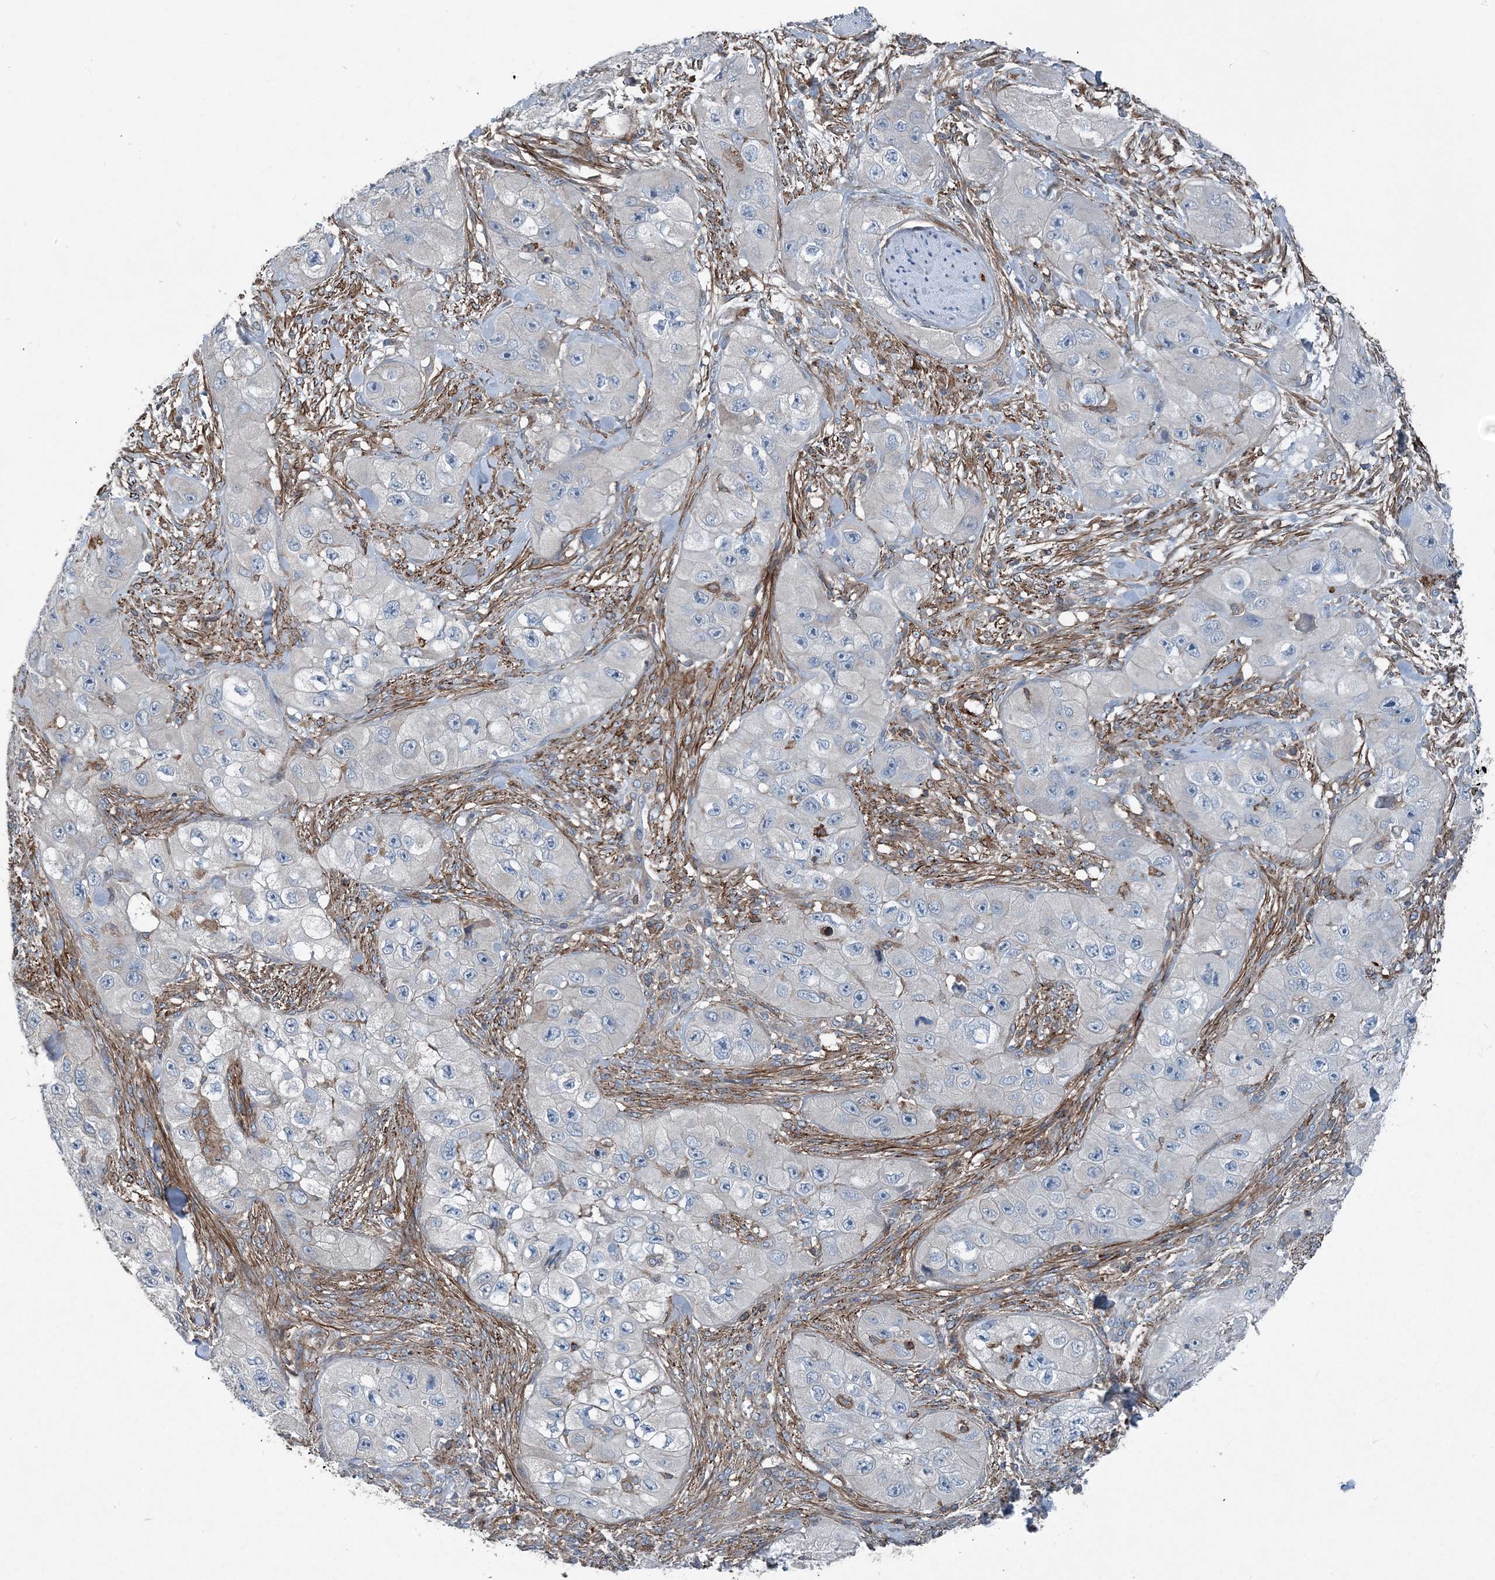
{"staining": {"intensity": "negative", "quantity": "none", "location": "none"}, "tissue": "skin cancer", "cell_type": "Tumor cells", "image_type": "cancer", "snomed": [{"axis": "morphology", "description": "Squamous cell carcinoma, NOS"}, {"axis": "topography", "description": "Skin"}, {"axis": "topography", "description": "Subcutis"}], "caption": "Tumor cells are negative for protein expression in human skin cancer.", "gene": "DGUOK", "patient": {"sex": "male", "age": 73}}